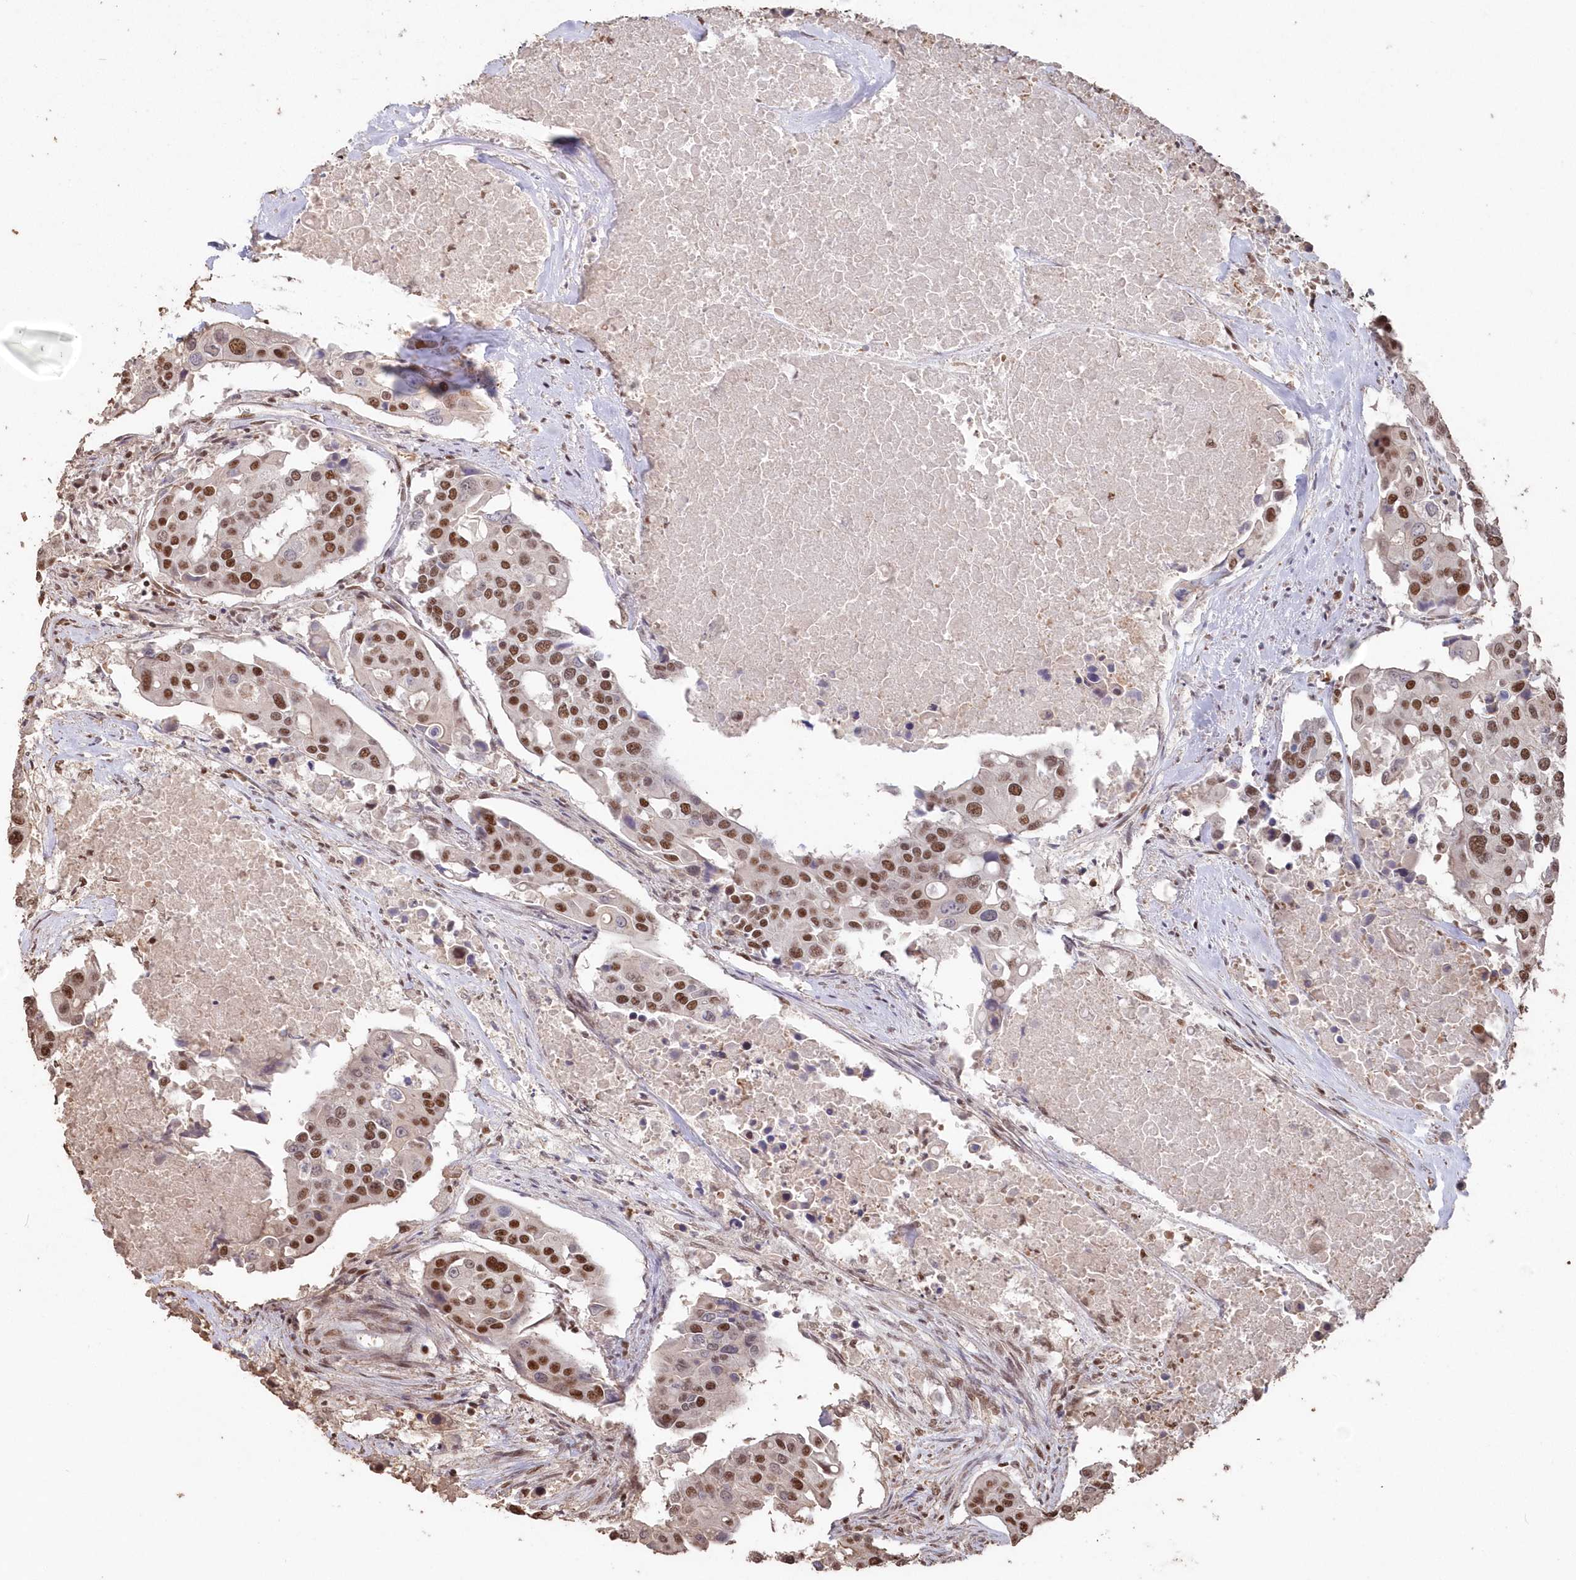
{"staining": {"intensity": "moderate", "quantity": ">75%", "location": "nuclear"}, "tissue": "colorectal cancer", "cell_type": "Tumor cells", "image_type": "cancer", "snomed": [{"axis": "morphology", "description": "Adenocarcinoma, NOS"}, {"axis": "topography", "description": "Colon"}], "caption": "A micrograph of human colorectal adenocarcinoma stained for a protein displays moderate nuclear brown staining in tumor cells.", "gene": "PDS5A", "patient": {"sex": "male", "age": 77}}